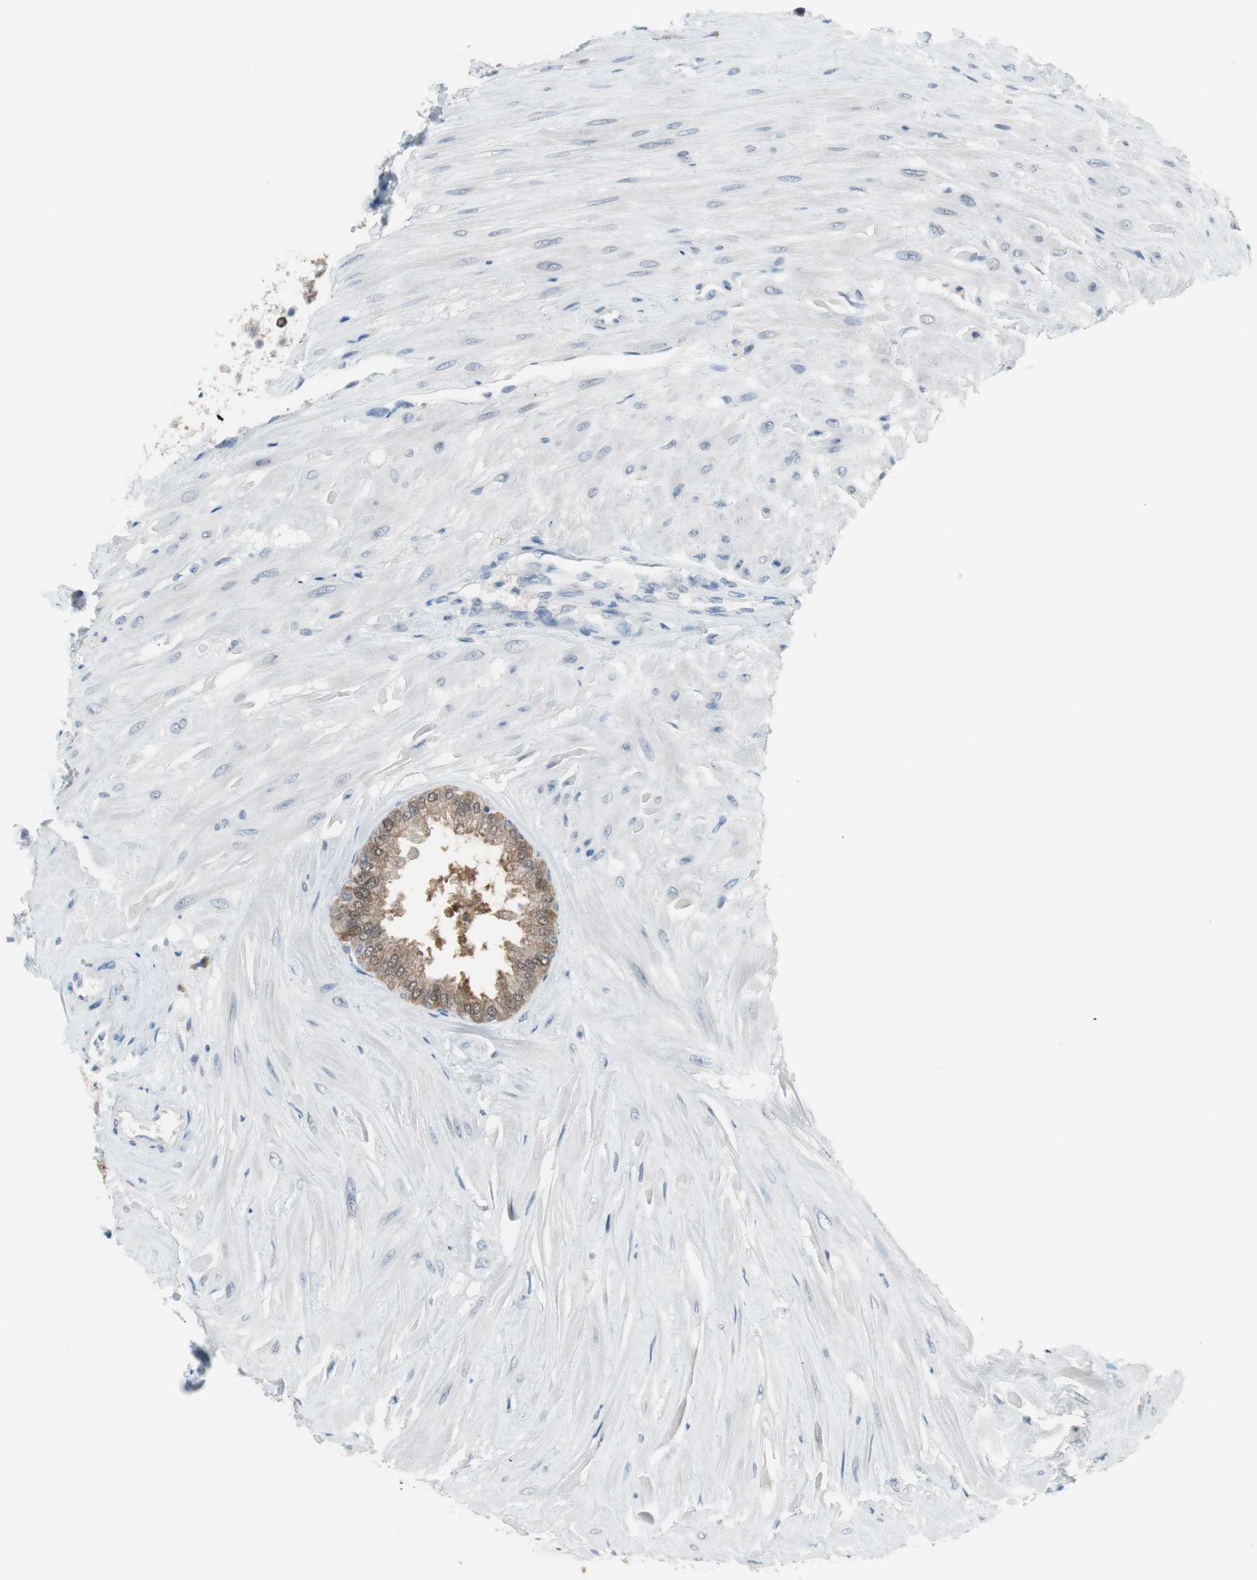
{"staining": {"intensity": "weak", "quantity": "25%-75%", "location": "cytoplasmic/membranous,nuclear"}, "tissue": "seminal vesicle", "cell_type": "Glandular cells", "image_type": "normal", "snomed": [{"axis": "morphology", "description": "Normal tissue, NOS"}, {"axis": "topography", "description": "Seminal veicle"}], "caption": "A high-resolution histopathology image shows IHC staining of unremarkable seminal vesicle, which shows weak cytoplasmic/membranous,nuclear staining in about 25%-75% of glandular cells. The protein of interest is stained brown, and the nuclei are stained in blue (DAB (3,3'-diaminobenzidine) IHC with brightfield microscopy, high magnification).", "gene": "GRHL1", "patient": {"sex": "male", "age": 46}}